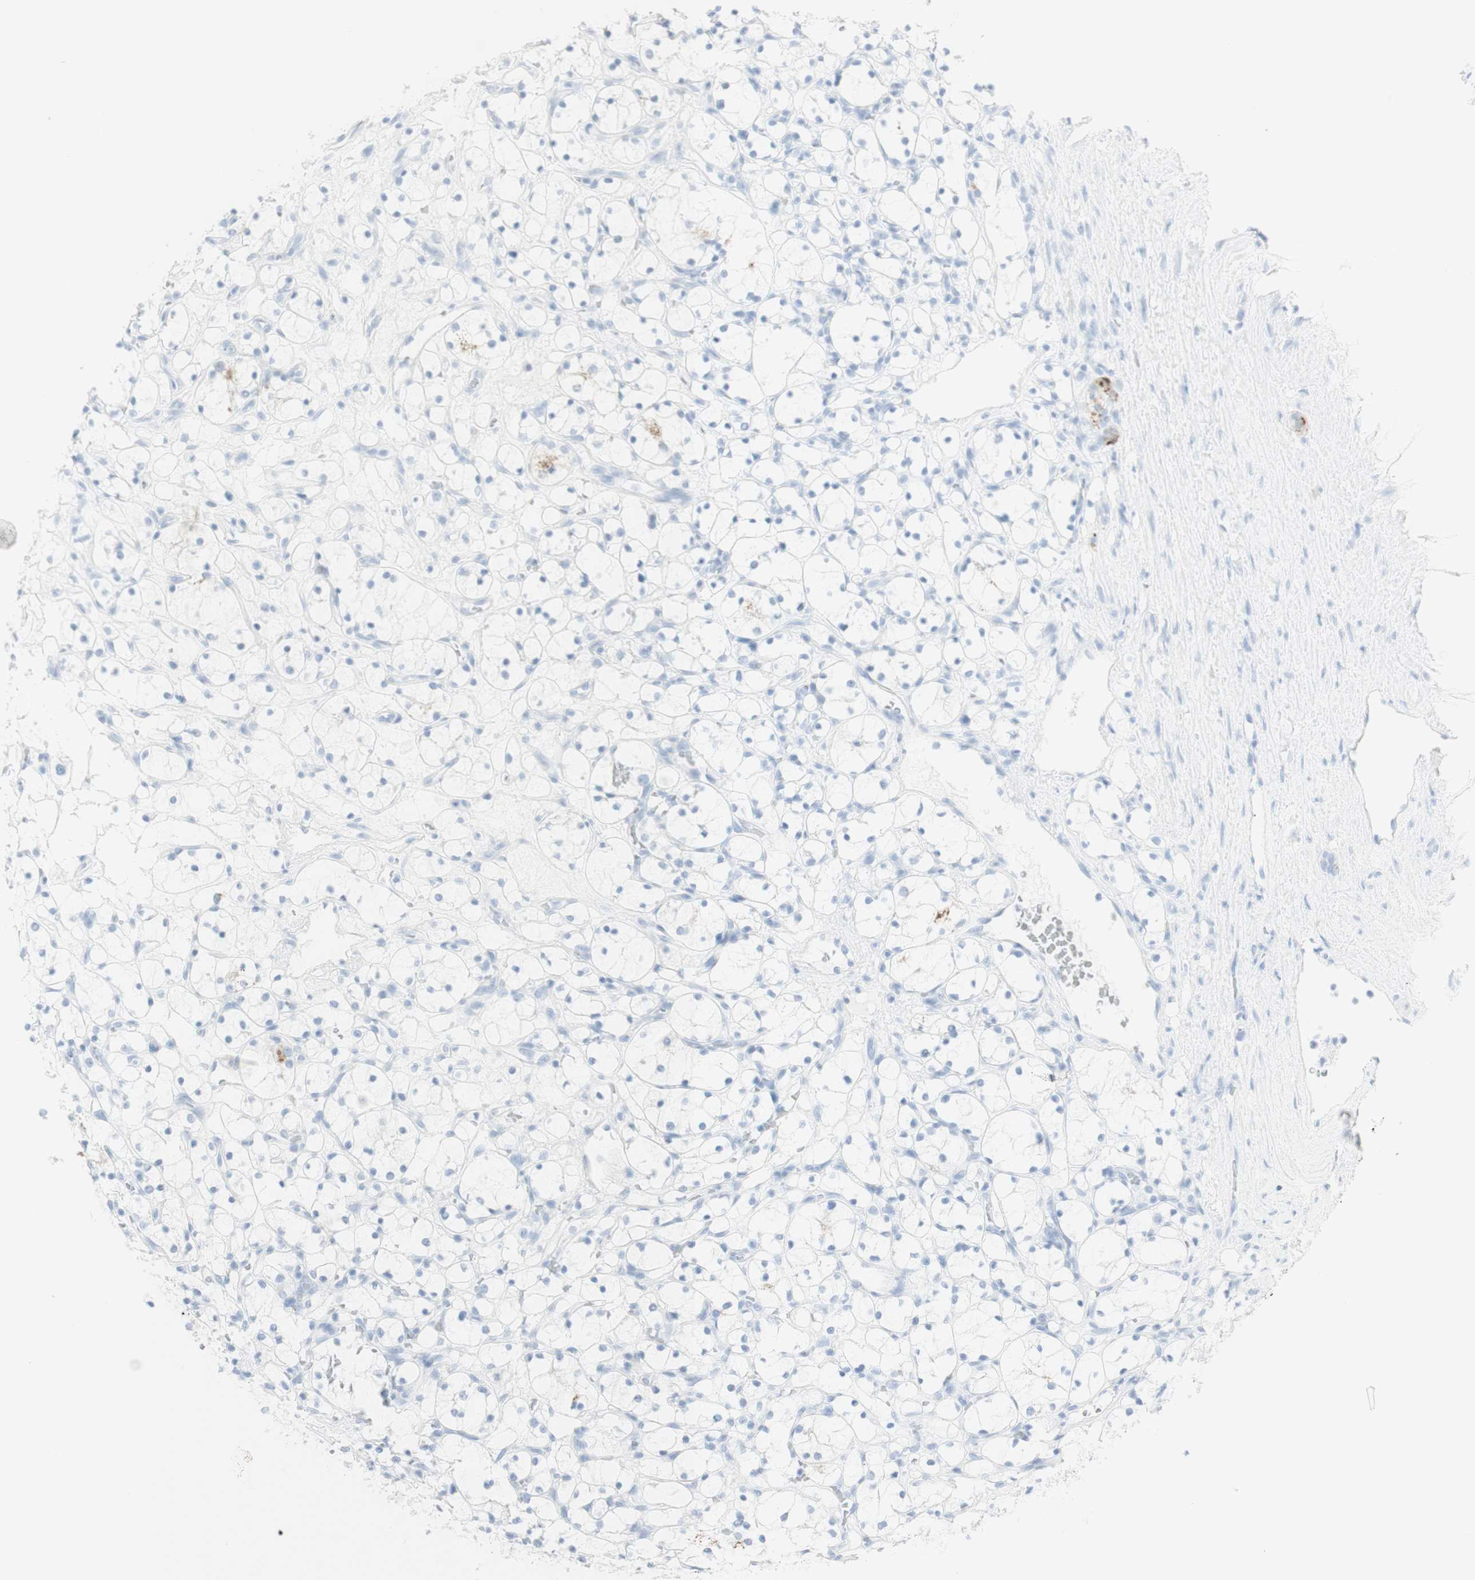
{"staining": {"intensity": "weak", "quantity": "<25%", "location": "cytoplasmic/membranous"}, "tissue": "renal cancer", "cell_type": "Tumor cells", "image_type": "cancer", "snomed": [{"axis": "morphology", "description": "Adenocarcinoma, NOS"}, {"axis": "topography", "description": "Kidney"}], "caption": "Renal adenocarcinoma was stained to show a protein in brown. There is no significant expression in tumor cells.", "gene": "NAPSA", "patient": {"sex": "female", "age": 69}}